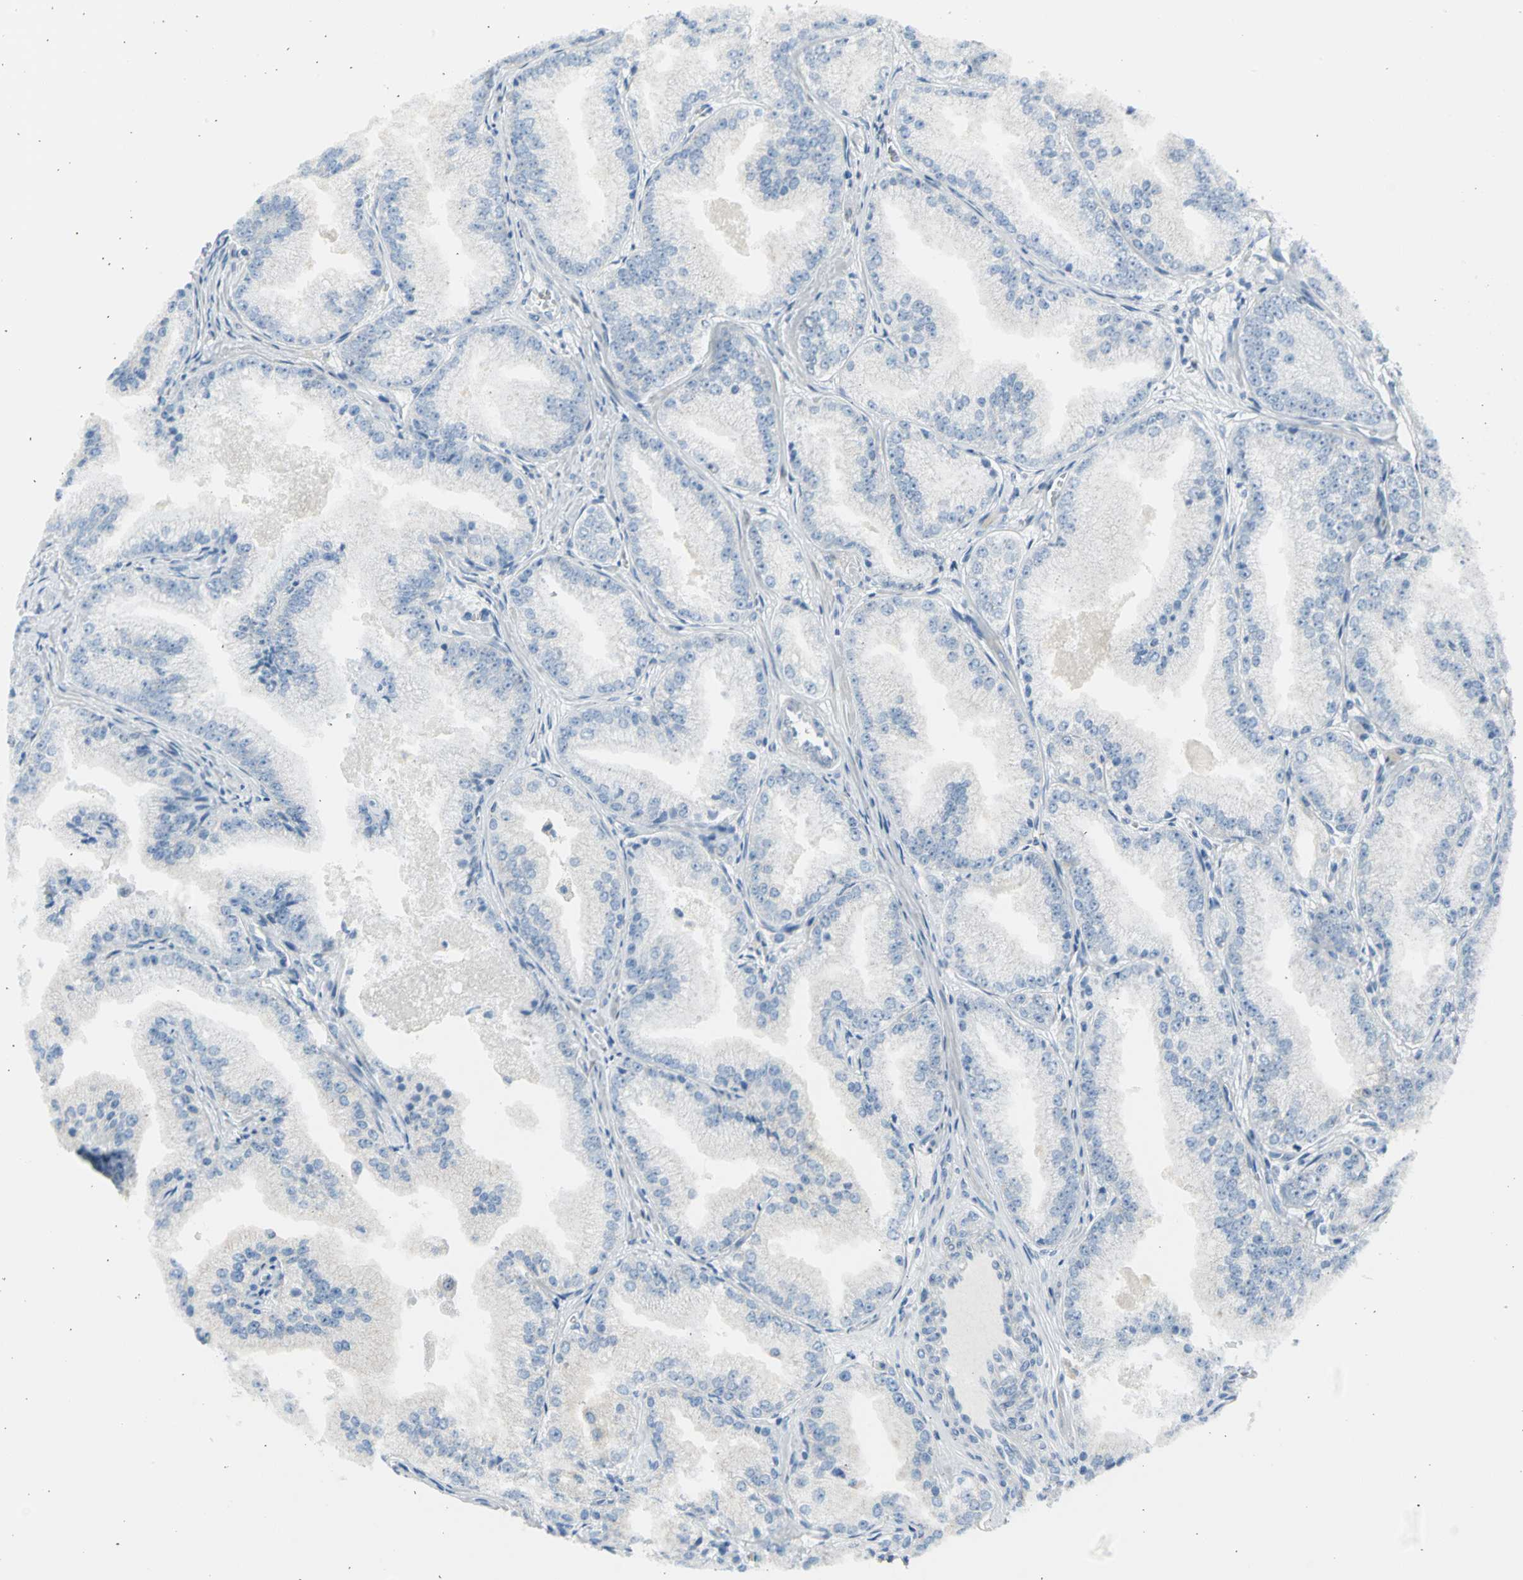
{"staining": {"intensity": "negative", "quantity": "none", "location": "none"}, "tissue": "prostate cancer", "cell_type": "Tumor cells", "image_type": "cancer", "snomed": [{"axis": "morphology", "description": "Adenocarcinoma, High grade"}, {"axis": "topography", "description": "Prostate"}], "caption": "Micrograph shows no protein positivity in tumor cells of prostate cancer (adenocarcinoma (high-grade)) tissue. (Brightfield microscopy of DAB immunohistochemistry (IHC) at high magnification).", "gene": "MCM3", "patient": {"sex": "male", "age": 61}}